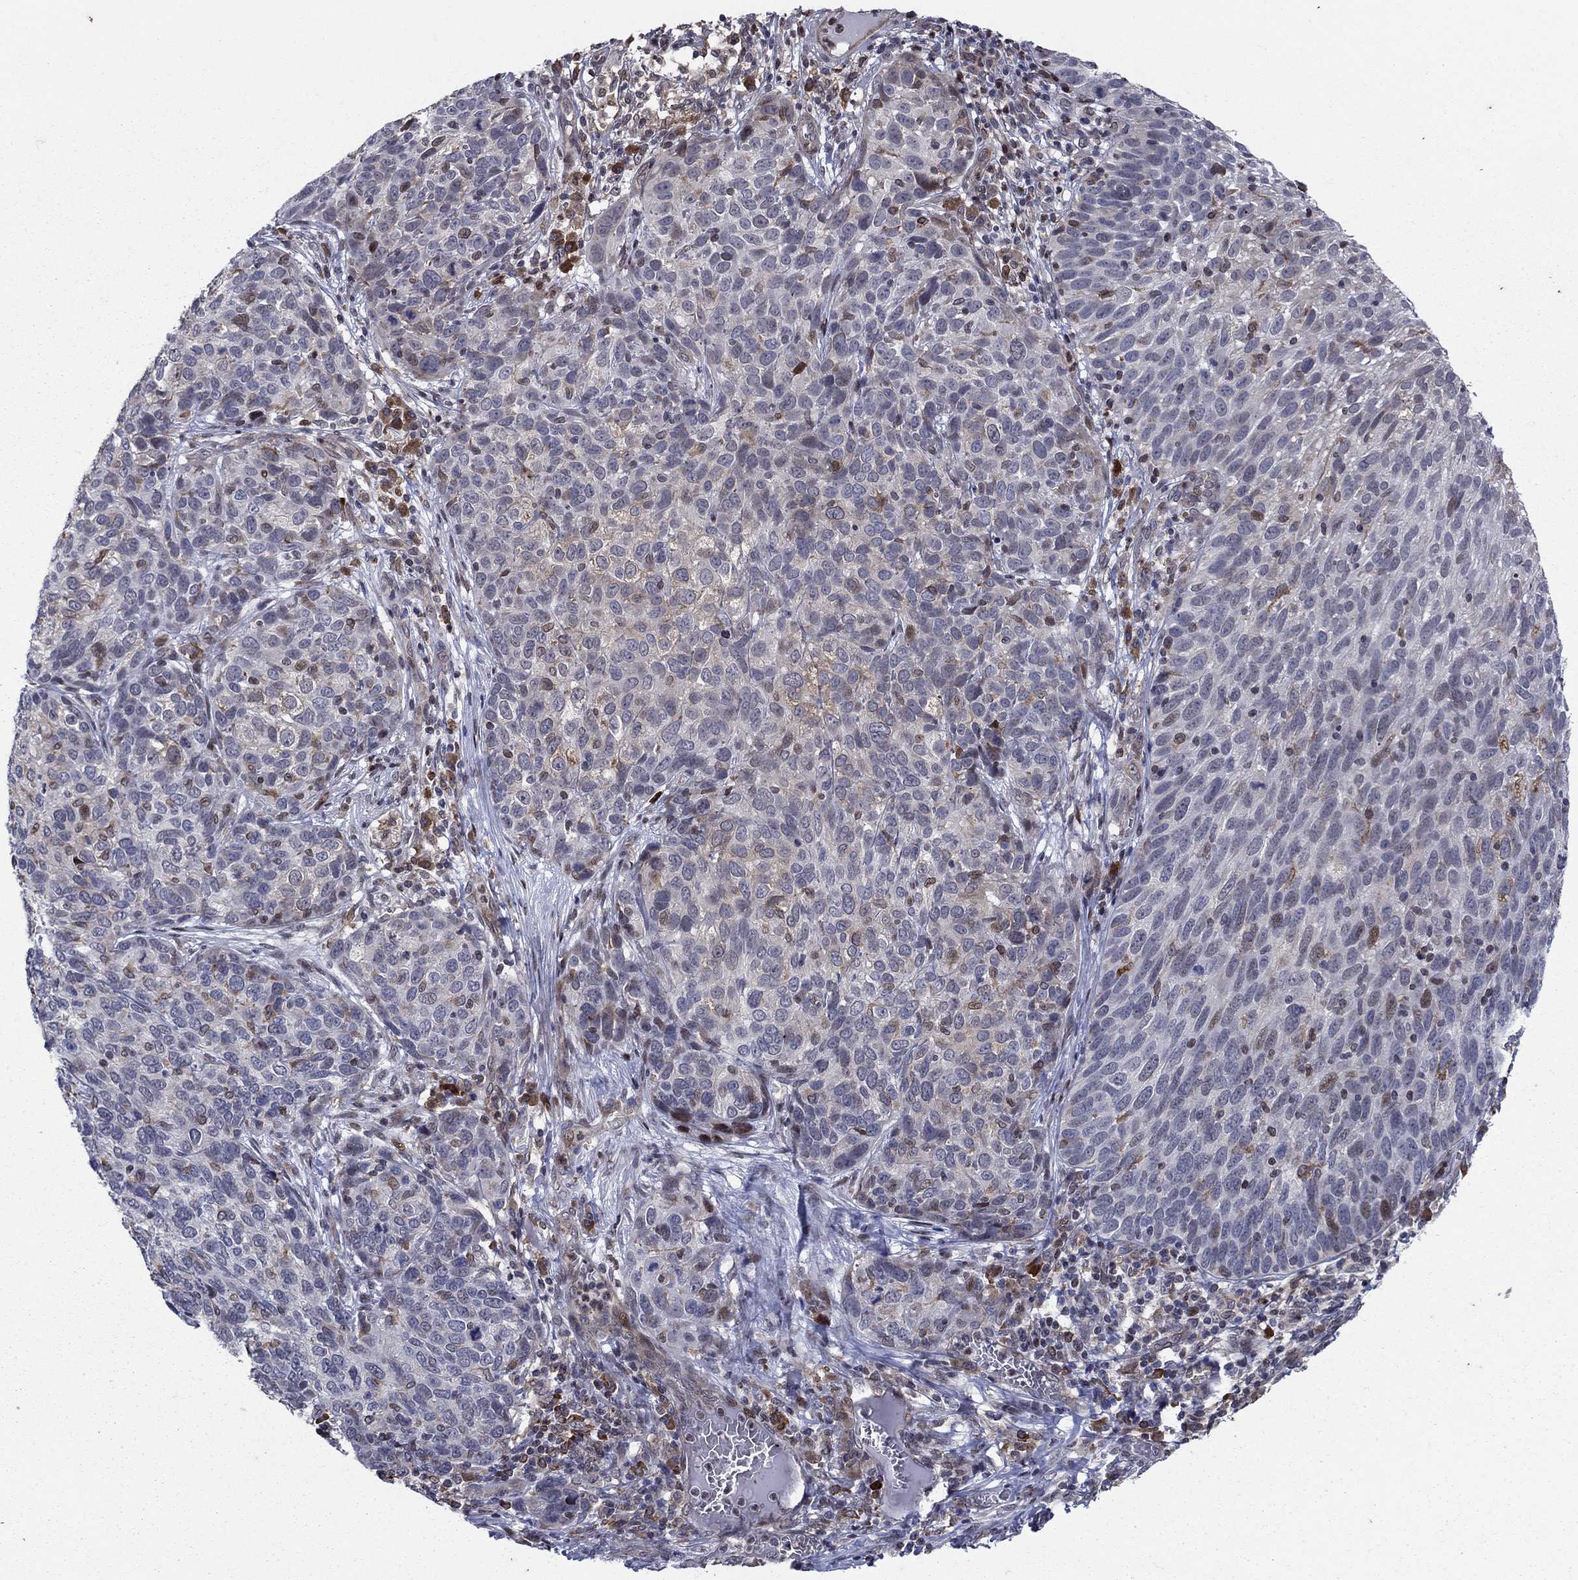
{"staining": {"intensity": "weak", "quantity": "<25%", "location": "cytoplasmic/membranous"}, "tissue": "skin cancer", "cell_type": "Tumor cells", "image_type": "cancer", "snomed": [{"axis": "morphology", "description": "Squamous cell carcinoma, NOS"}, {"axis": "topography", "description": "Skin"}], "caption": "This histopathology image is of skin squamous cell carcinoma stained with immunohistochemistry (IHC) to label a protein in brown with the nuclei are counter-stained blue. There is no positivity in tumor cells.", "gene": "DHRS7", "patient": {"sex": "male", "age": 92}}